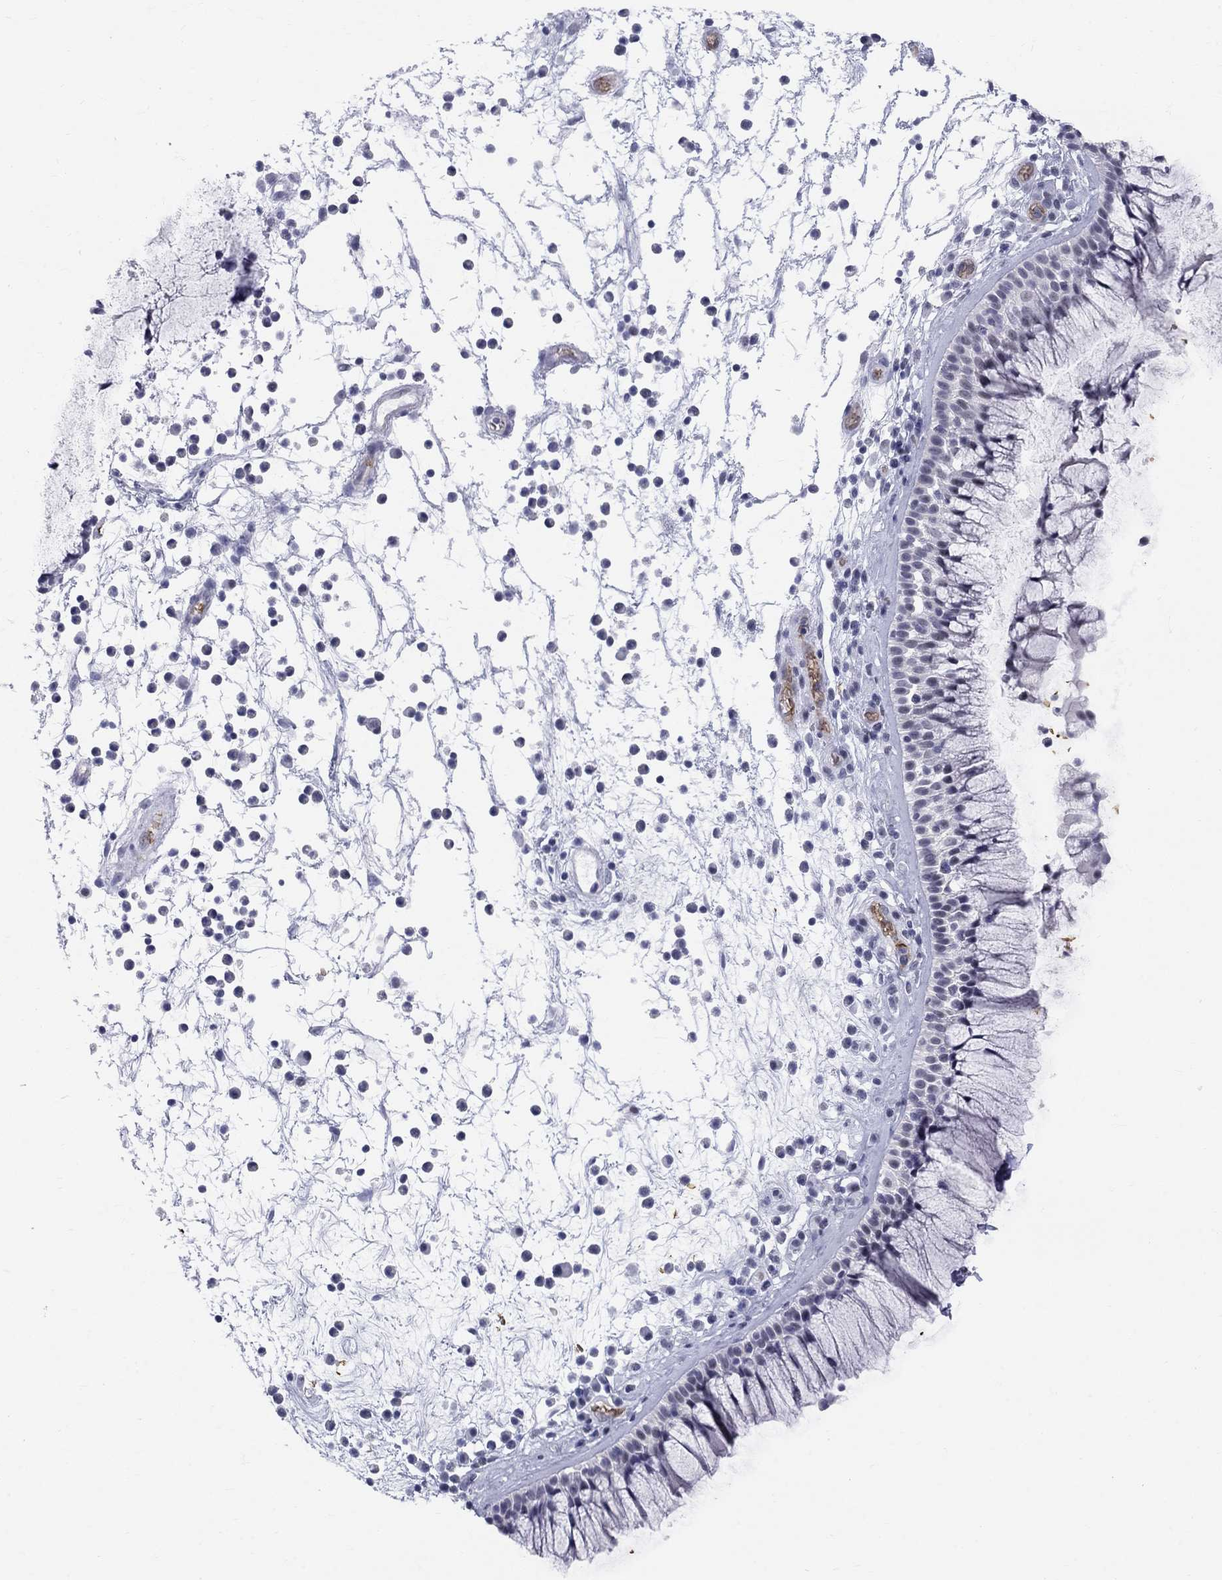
{"staining": {"intensity": "negative", "quantity": "none", "location": "none"}, "tissue": "nasopharynx", "cell_type": "Respiratory epithelial cells", "image_type": "normal", "snomed": [{"axis": "morphology", "description": "Normal tissue, NOS"}, {"axis": "topography", "description": "Nasopharynx"}], "caption": "Immunohistochemistry (IHC) of normal nasopharynx exhibits no staining in respiratory epithelial cells.", "gene": "DMTN", "patient": {"sex": "male", "age": 77}}